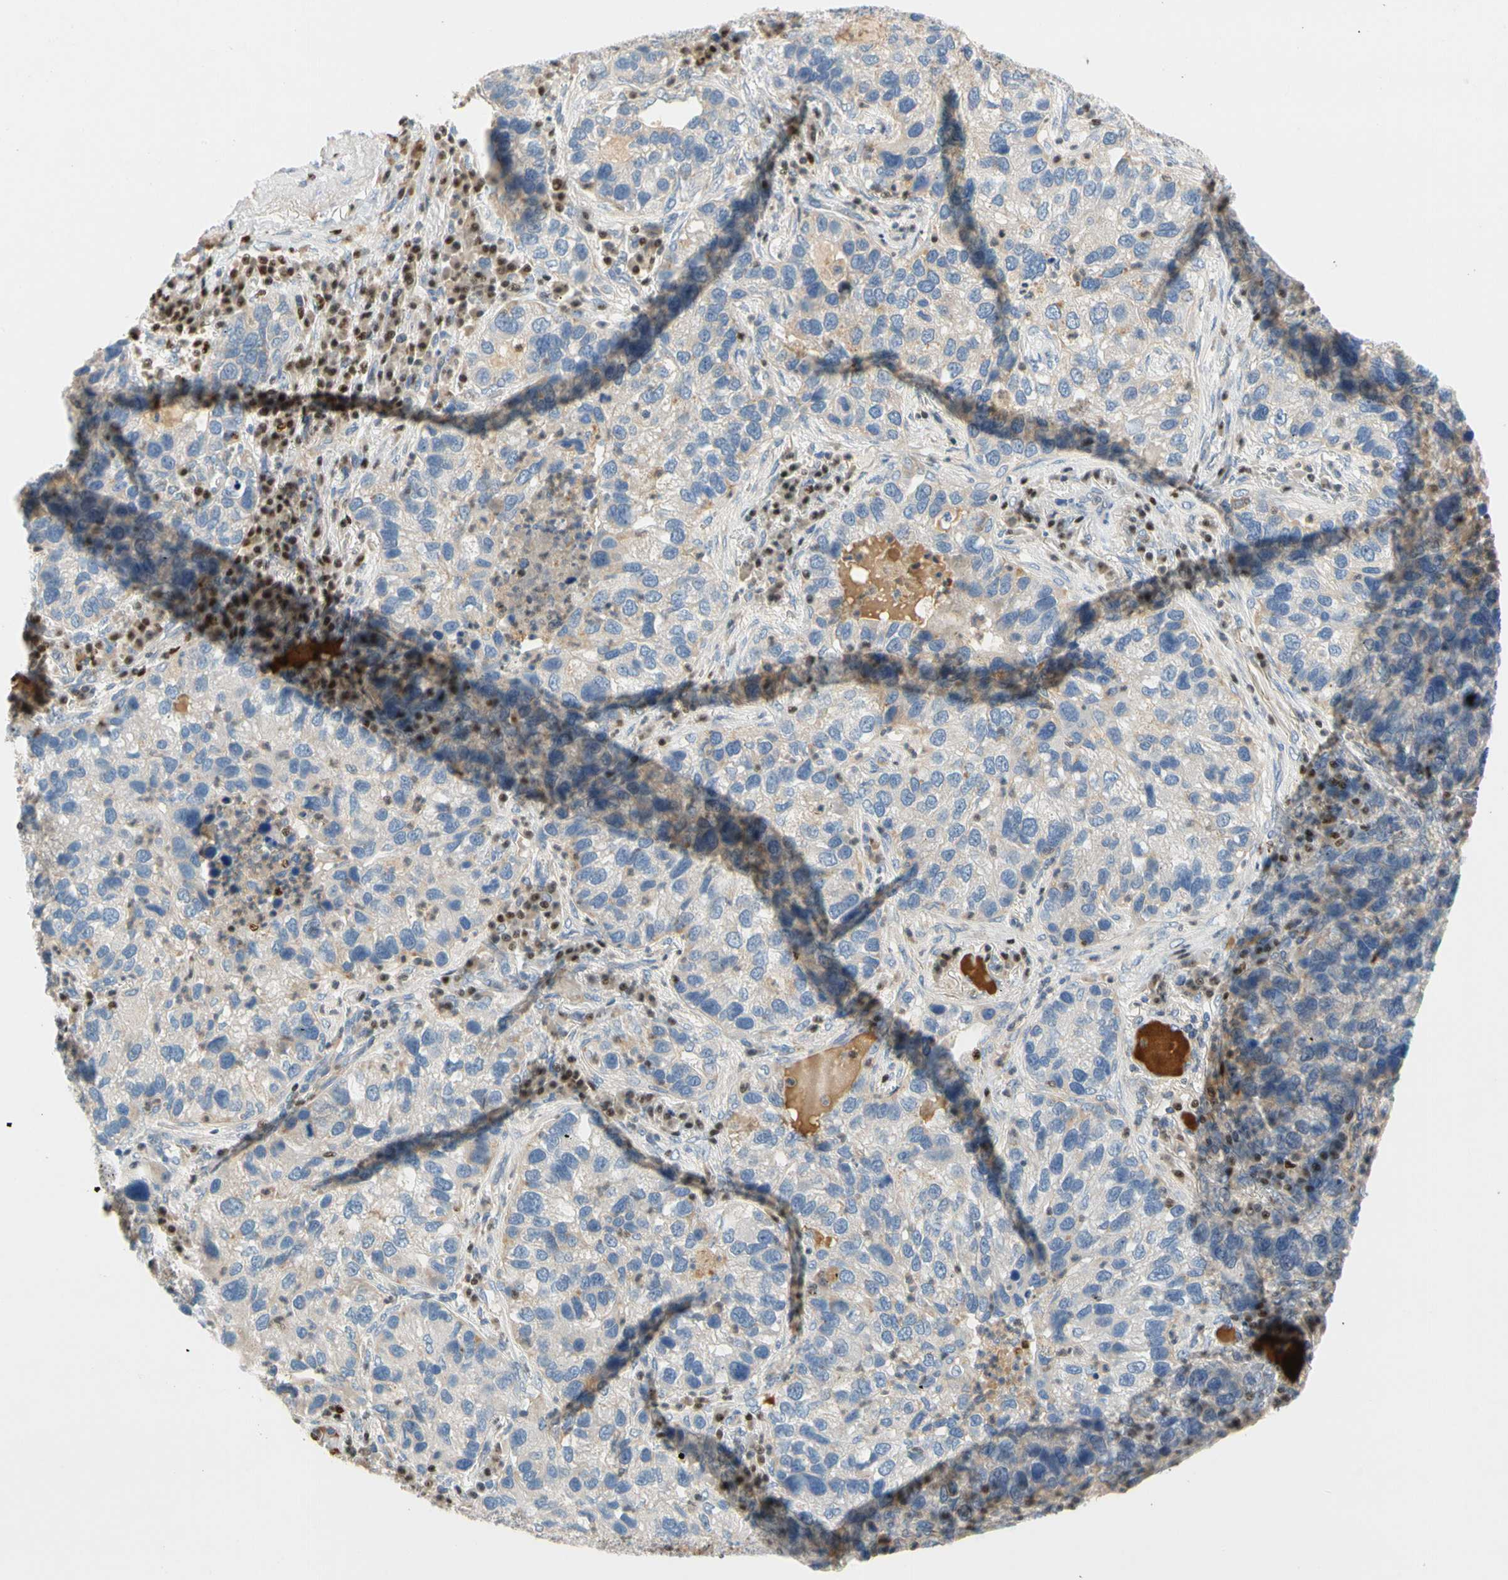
{"staining": {"intensity": "weak", "quantity": "<25%", "location": "cytoplasmic/membranous"}, "tissue": "lung cancer", "cell_type": "Tumor cells", "image_type": "cancer", "snomed": [{"axis": "morphology", "description": "Normal tissue, NOS"}, {"axis": "morphology", "description": "Adenocarcinoma, NOS"}, {"axis": "topography", "description": "Bronchus"}, {"axis": "topography", "description": "Lung"}], "caption": "Tumor cells are negative for protein expression in human adenocarcinoma (lung).", "gene": "SP140", "patient": {"sex": "male", "age": 54}}